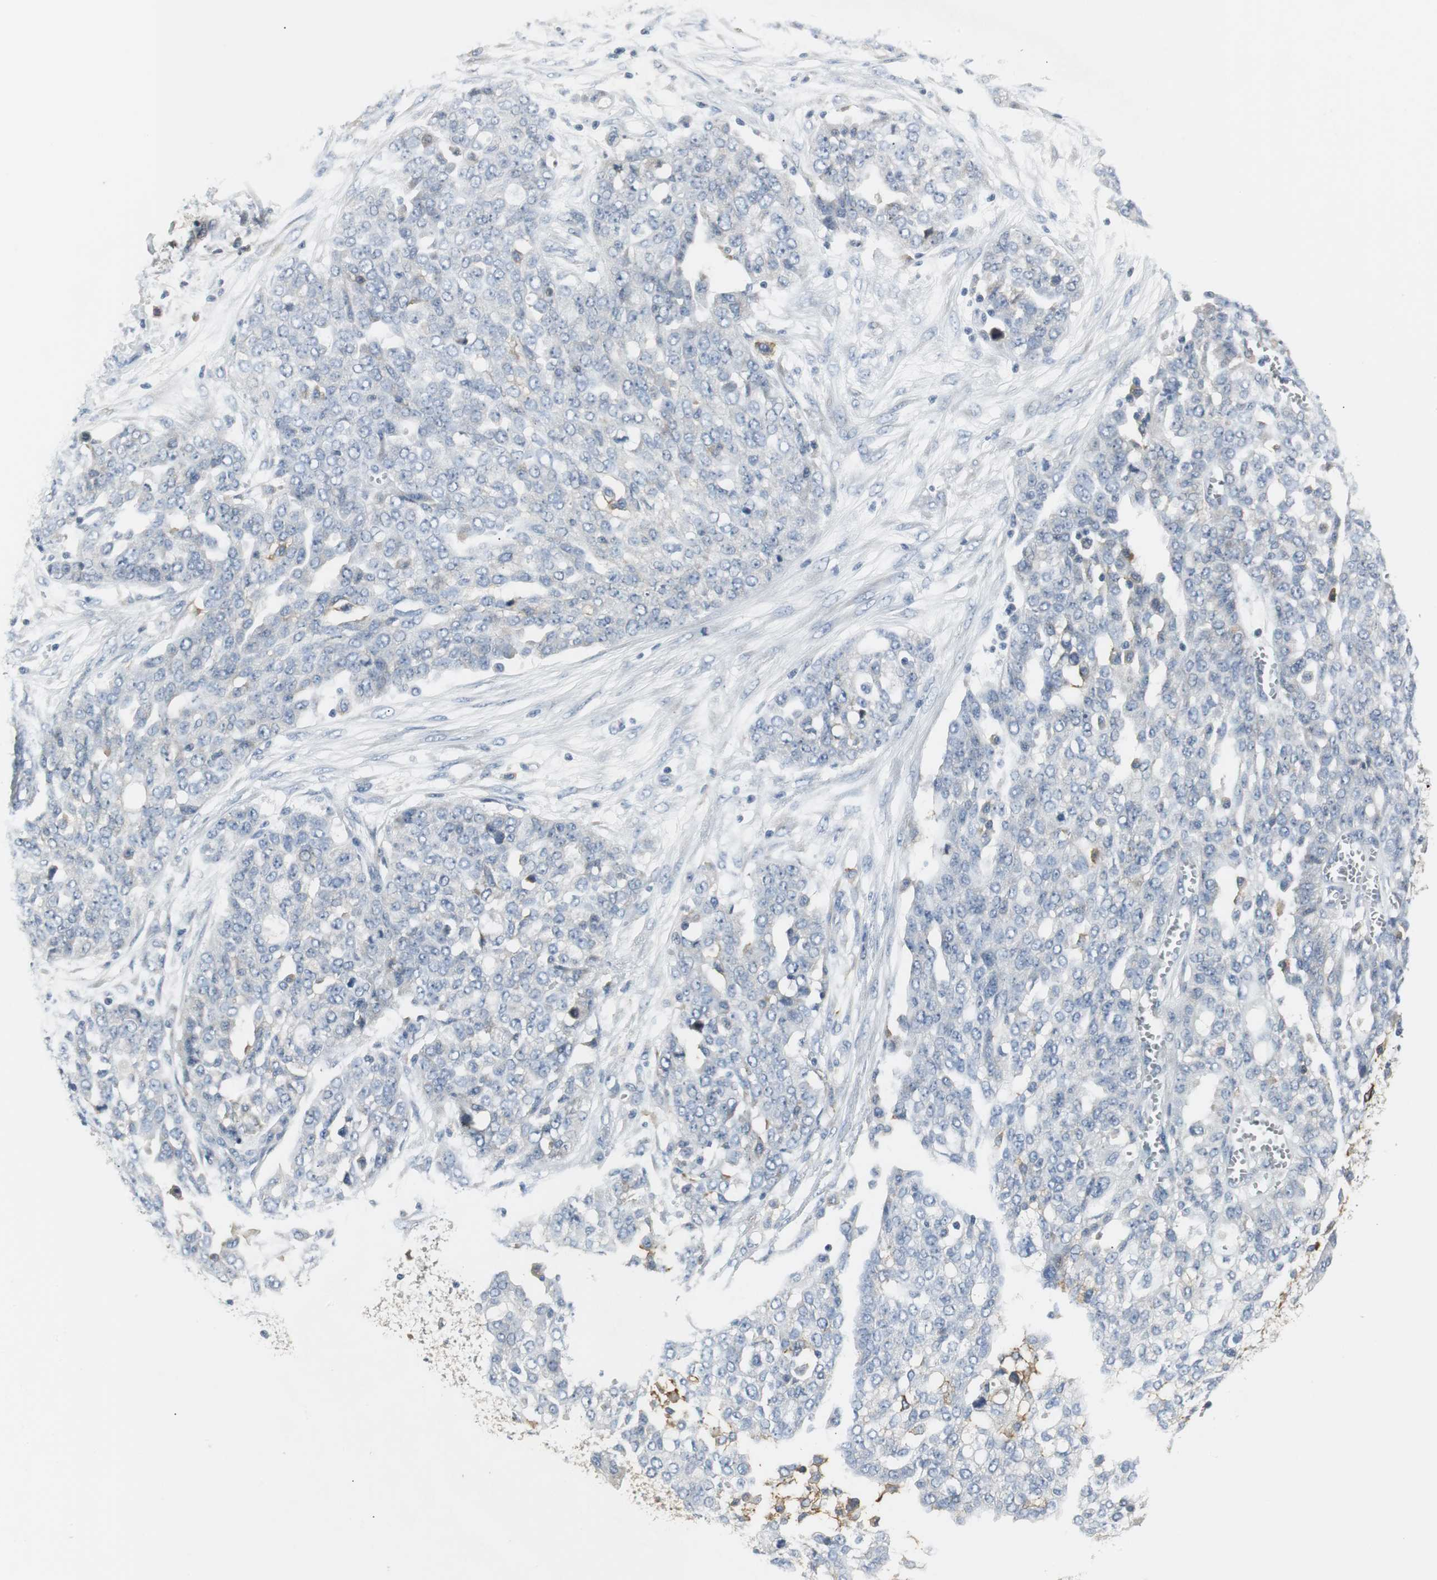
{"staining": {"intensity": "negative", "quantity": "none", "location": "none"}, "tissue": "ovarian cancer", "cell_type": "Tumor cells", "image_type": "cancer", "snomed": [{"axis": "morphology", "description": "Cystadenocarcinoma, serous, NOS"}, {"axis": "topography", "description": "Soft tissue"}, {"axis": "topography", "description": "Ovary"}], "caption": "The immunohistochemistry (IHC) image has no significant expression in tumor cells of ovarian serous cystadenocarcinoma tissue.", "gene": "SLC2A5", "patient": {"sex": "female", "age": 57}}